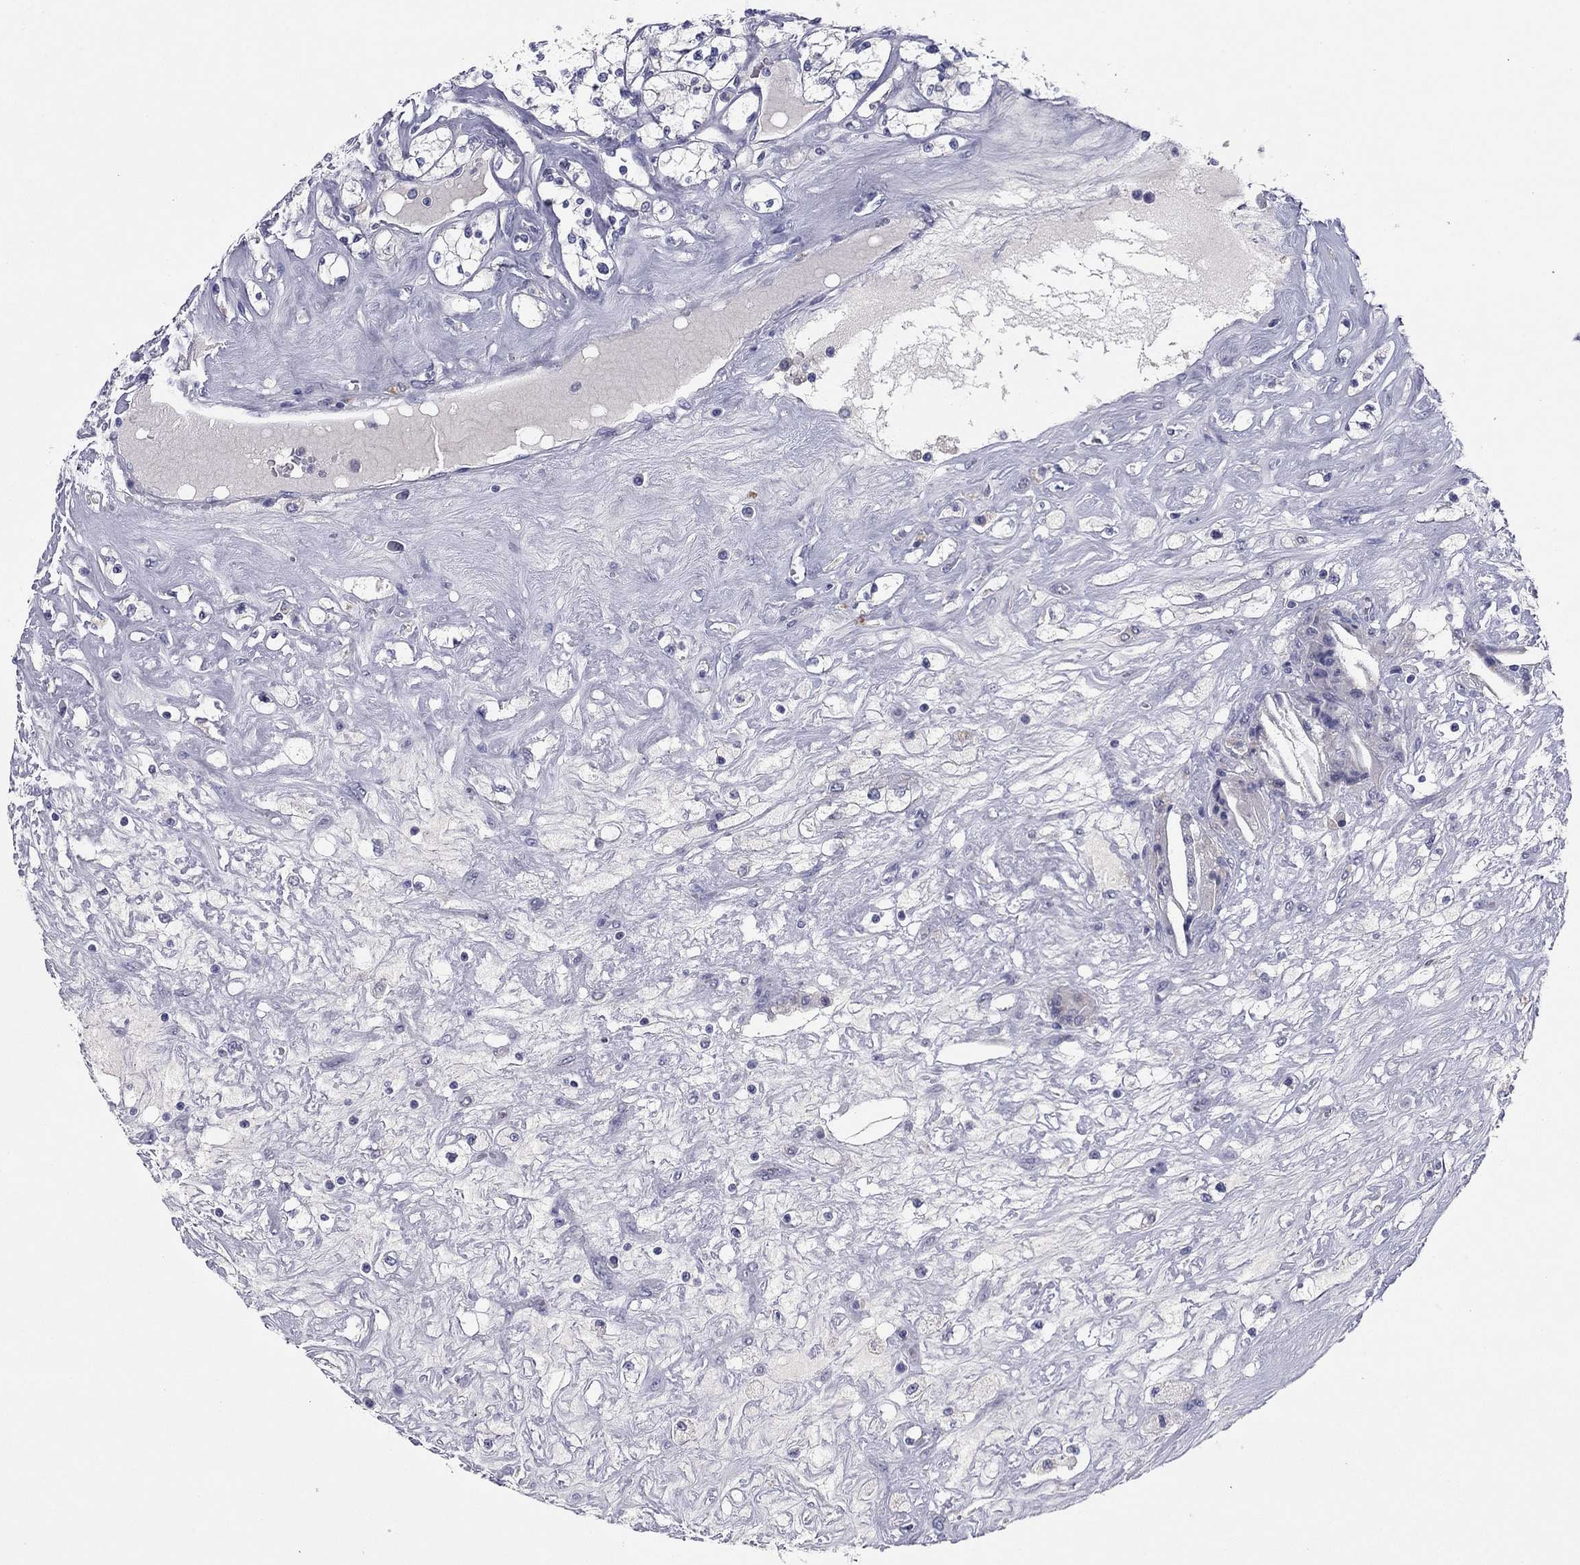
{"staining": {"intensity": "negative", "quantity": "none", "location": "none"}, "tissue": "renal cancer", "cell_type": "Tumor cells", "image_type": "cancer", "snomed": [{"axis": "morphology", "description": "Adenocarcinoma, NOS"}, {"axis": "topography", "description": "Kidney"}], "caption": "Adenocarcinoma (renal) was stained to show a protein in brown. There is no significant expression in tumor cells.", "gene": "CNTNAP4", "patient": {"sex": "male", "age": 67}}